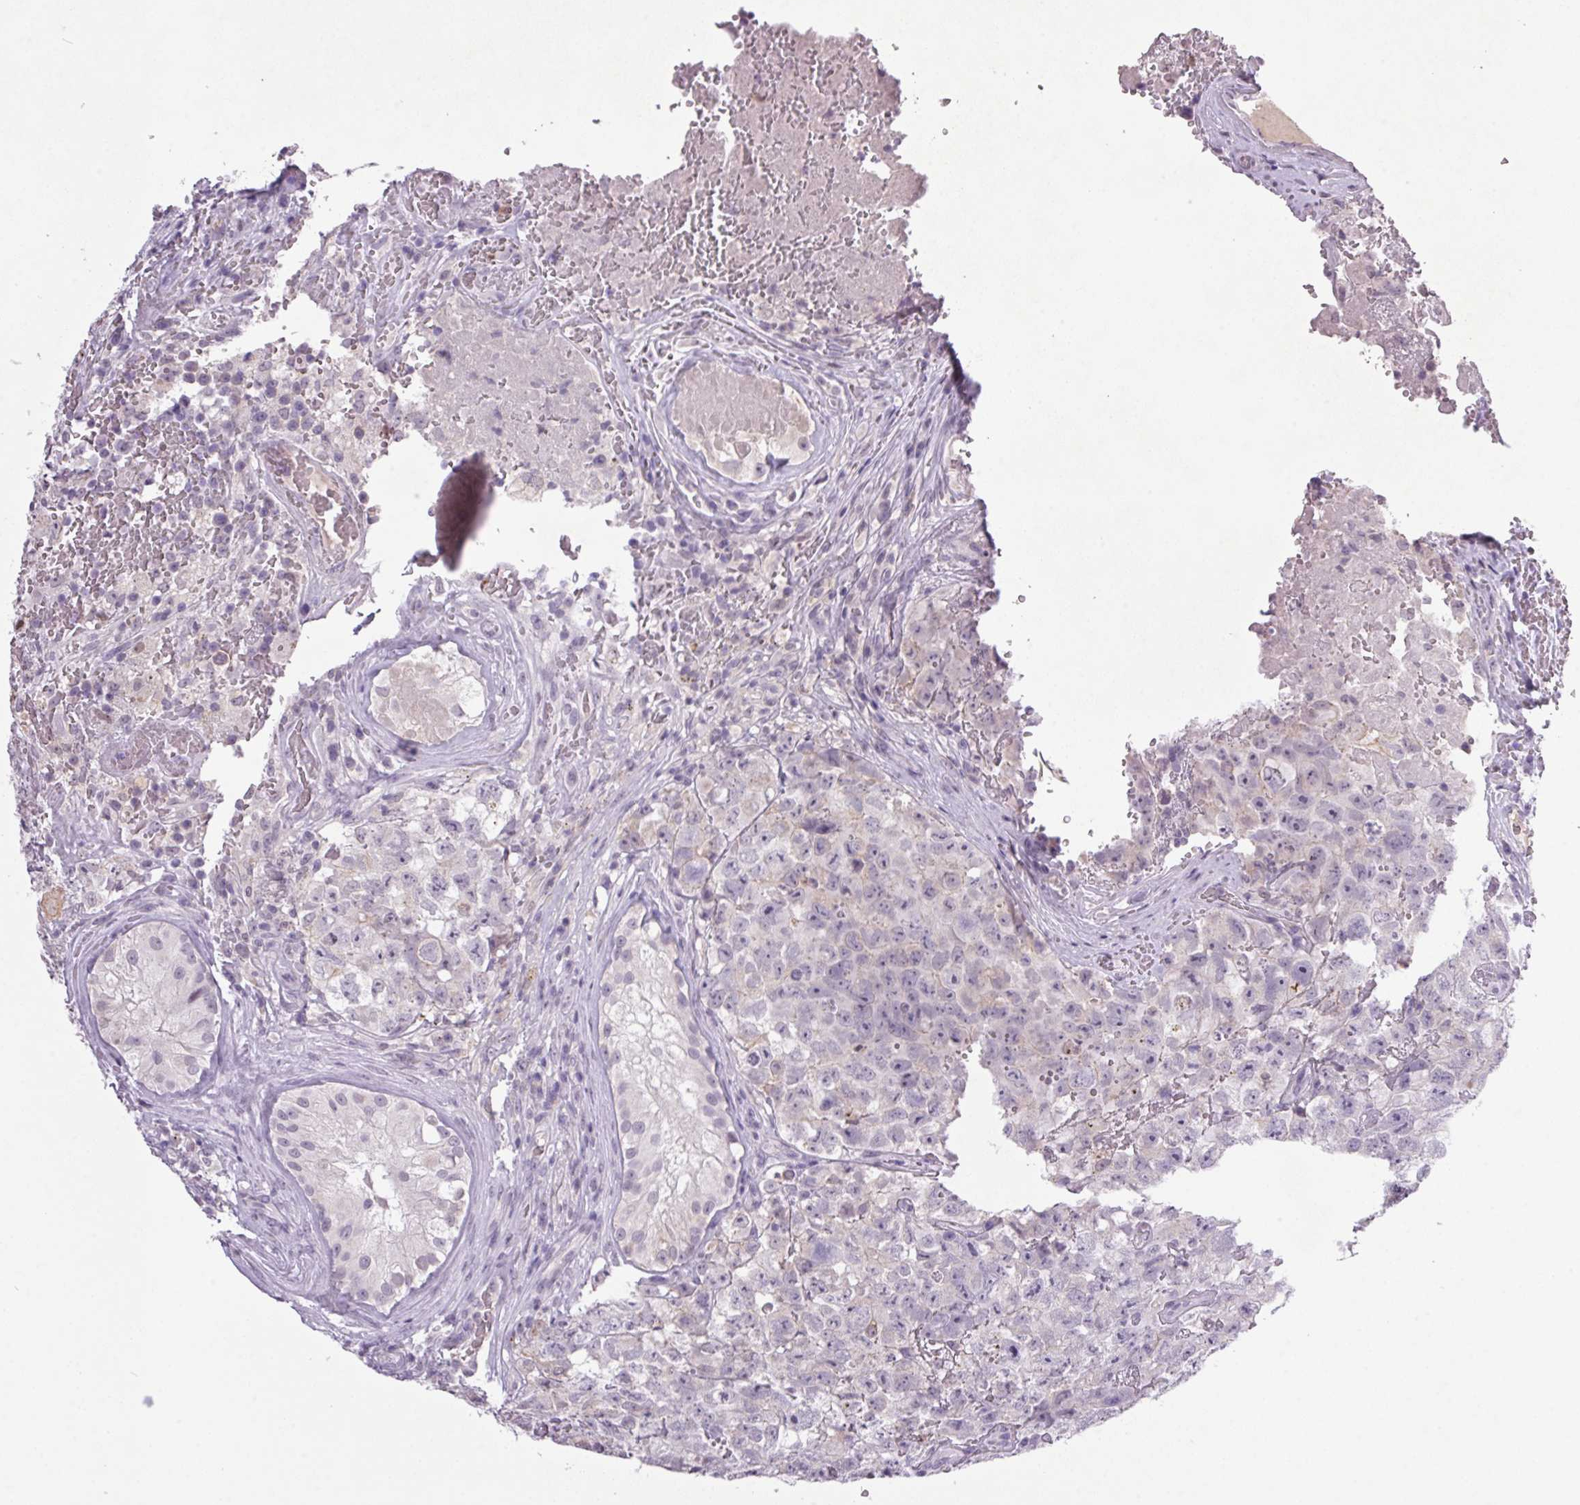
{"staining": {"intensity": "negative", "quantity": "none", "location": "none"}, "tissue": "testis cancer", "cell_type": "Tumor cells", "image_type": "cancer", "snomed": [{"axis": "morphology", "description": "Carcinoma, Embryonal, NOS"}, {"axis": "topography", "description": "Testis"}], "caption": "Embryonal carcinoma (testis) was stained to show a protein in brown. There is no significant positivity in tumor cells.", "gene": "TRDN", "patient": {"sex": "male", "age": 18}}